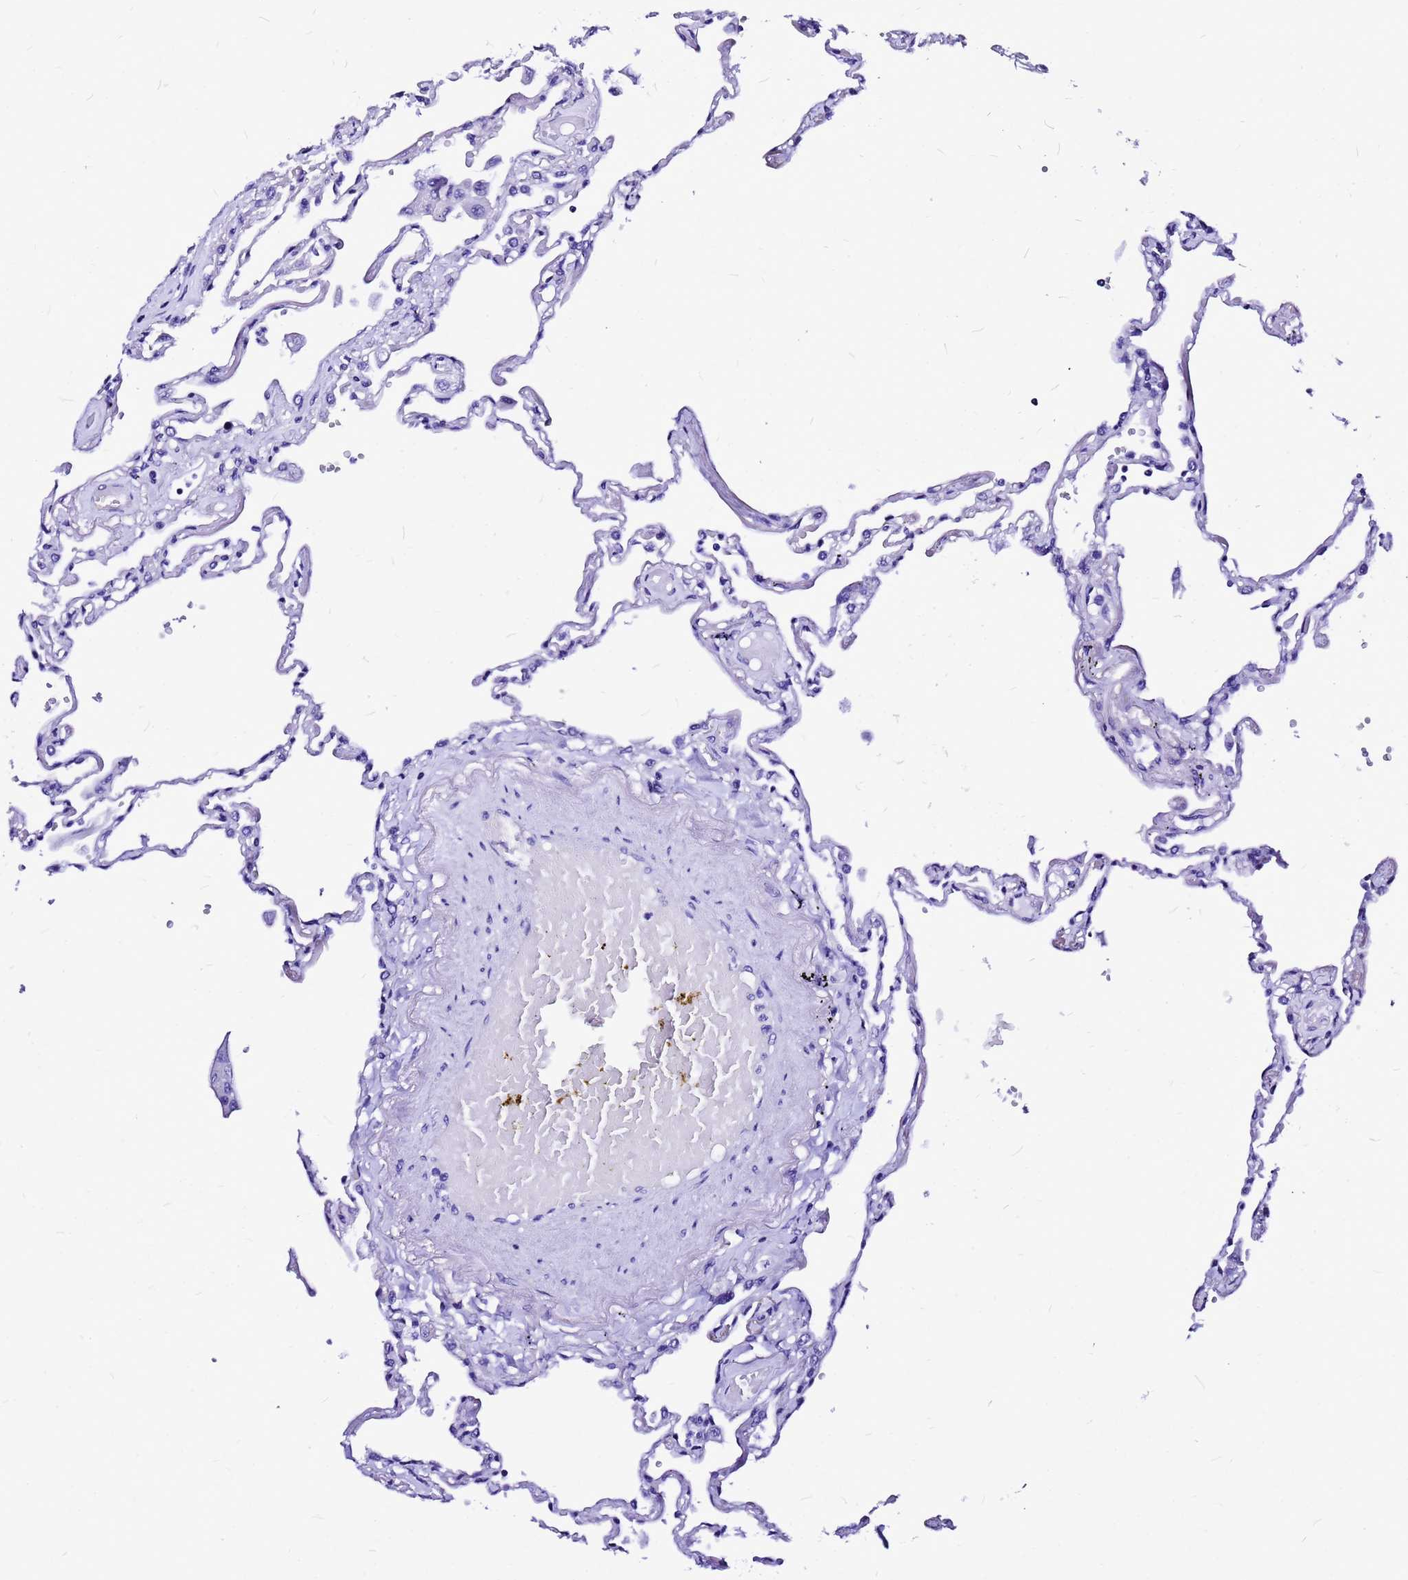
{"staining": {"intensity": "negative", "quantity": "none", "location": "none"}, "tissue": "lung", "cell_type": "Alveolar cells", "image_type": "normal", "snomed": [{"axis": "morphology", "description": "Normal tissue, NOS"}, {"axis": "topography", "description": "Lung"}], "caption": "The micrograph reveals no significant positivity in alveolar cells of lung. The staining was performed using DAB (3,3'-diaminobenzidine) to visualize the protein expression in brown, while the nuclei were stained in blue with hematoxylin (Magnification: 20x).", "gene": "HERC4", "patient": {"sex": "female", "age": 67}}